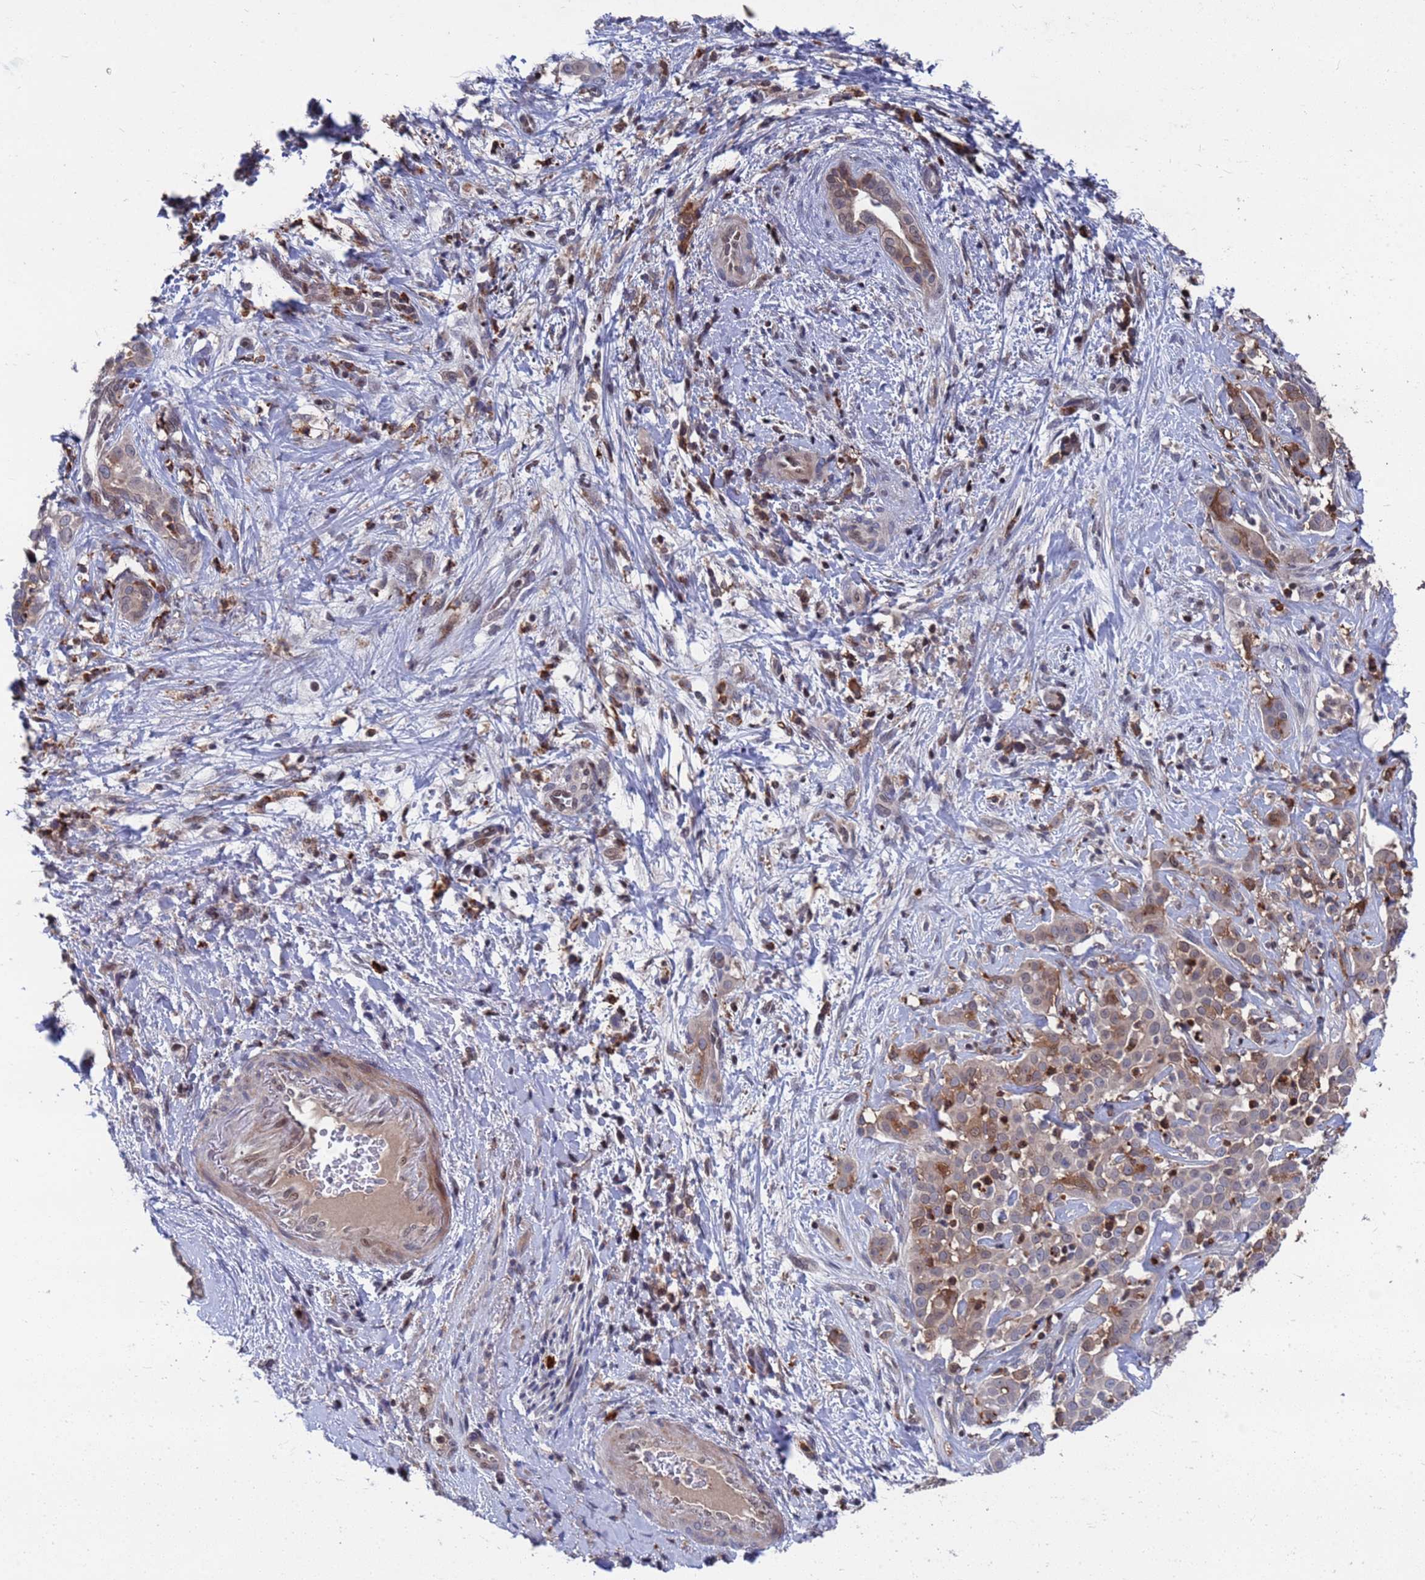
{"staining": {"intensity": "weak", "quantity": ">75%", "location": "cytoplasmic/membranous"}, "tissue": "liver cancer", "cell_type": "Tumor cells", "image_type": "cancer", "snomed": [{"axis": "morphology", "description": "Cholangiocarcinoma"}, {"axis": "topography", "description": "Liver"}], "caption": "The image exhibits immunohistochemical staining of liver cancer. There is weak cytoplasmic/membranous staining is present in about >75% of tumor cells.", "gene": "TMBIM6", "patient": {"sex": "male", "age": 67}}